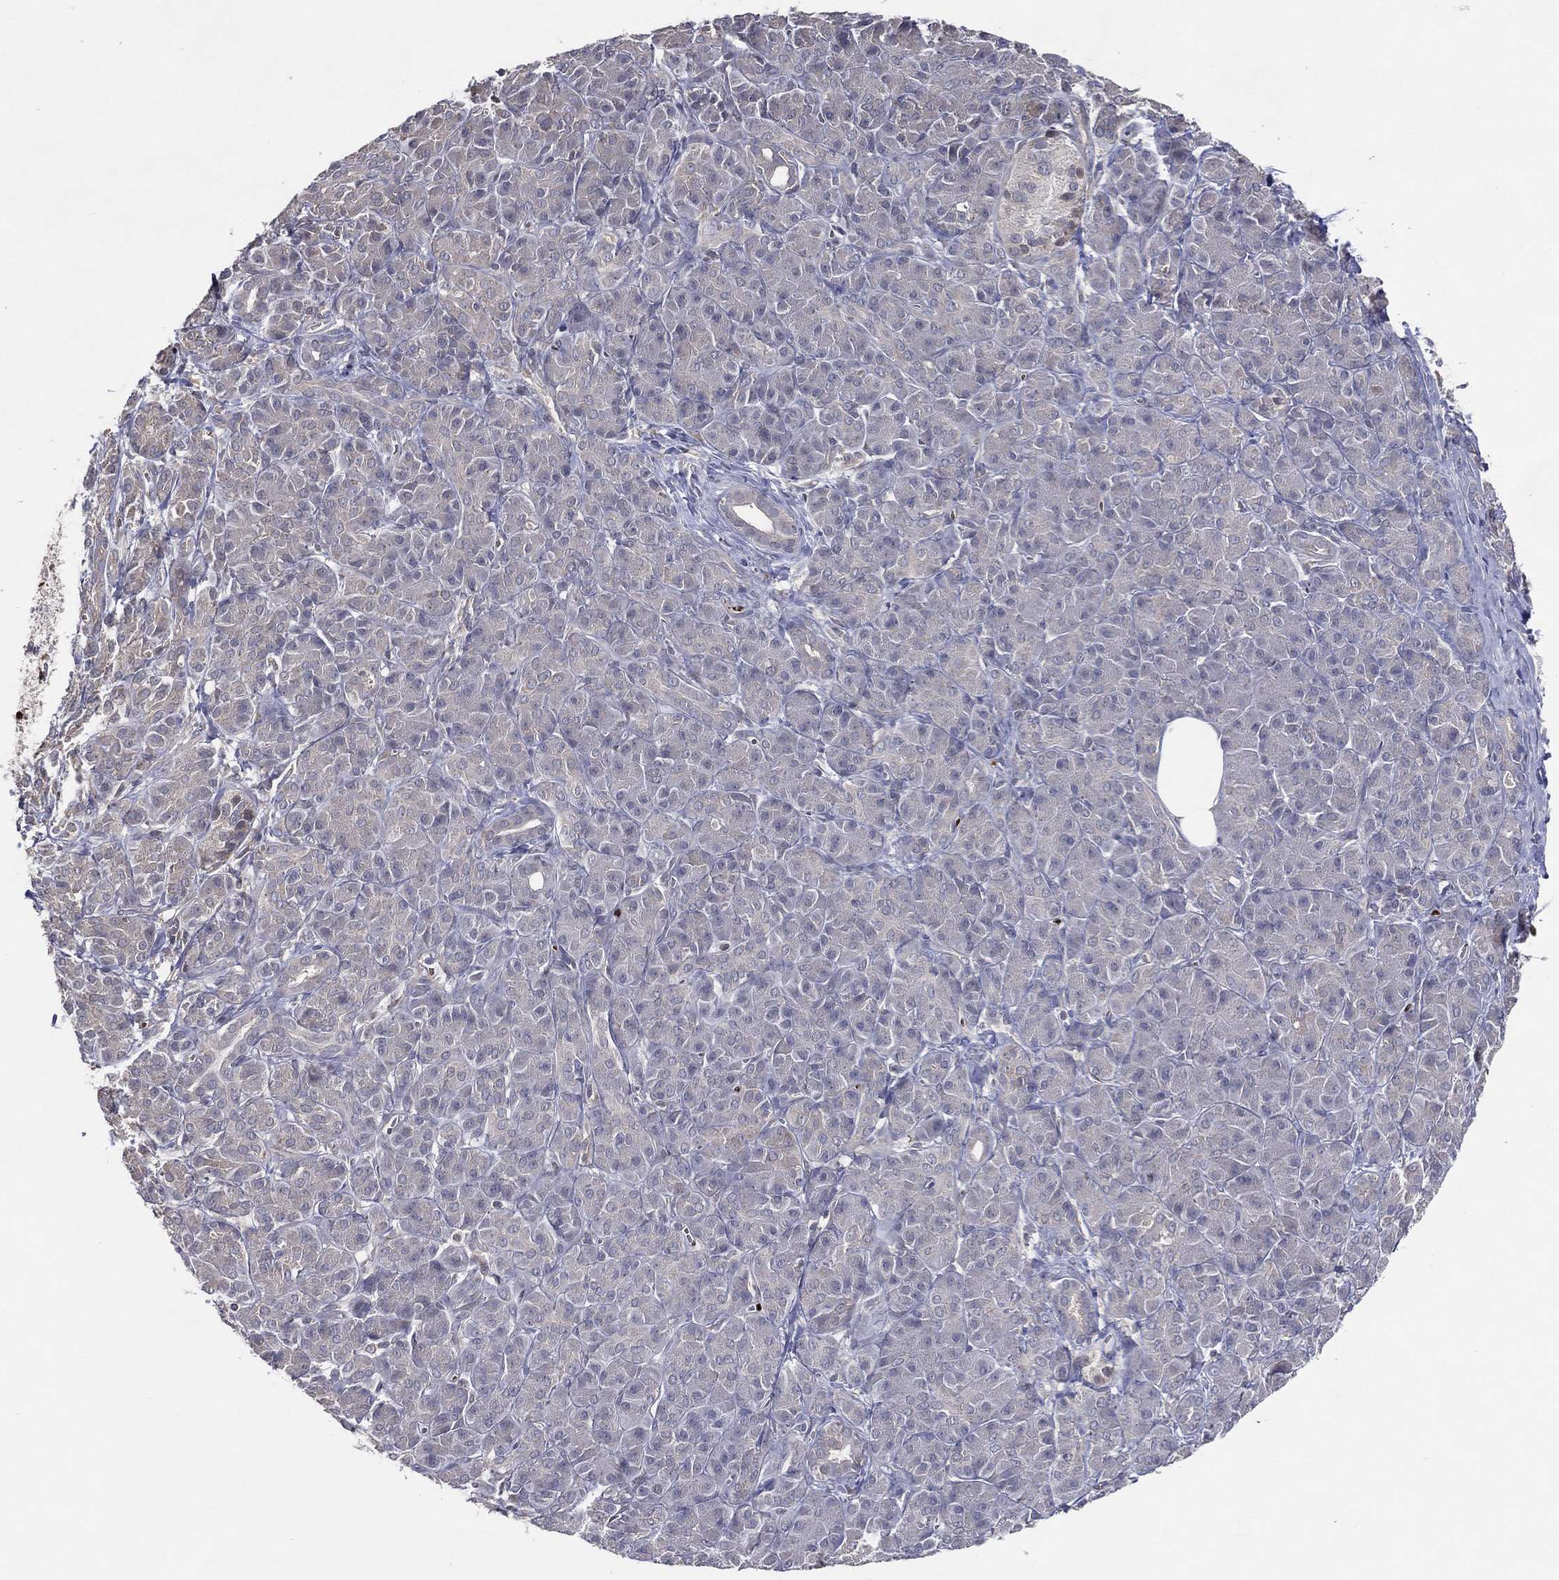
{"staining": {"intensity": "negative", "quantity": "none", "location": "none"}, "tissue": "pancreatic cancer", "cell_type": "Tumor cells", "image_type": "cancer", "snomed": [{"axis": "morphology", "description": "Adenocarcinoma, NOS"}, {"axis": "topography", "description": "Pancreas"}], "caption": "IHC histopathology image of neoplastic tissue: human pancreatic cancer stained with DAB (3,3'-diaminobenzidine) shows no significant protein positivity in tumor cells.", "gene": "DNAH7", "patient": {"sex": "male", "age": 61}}